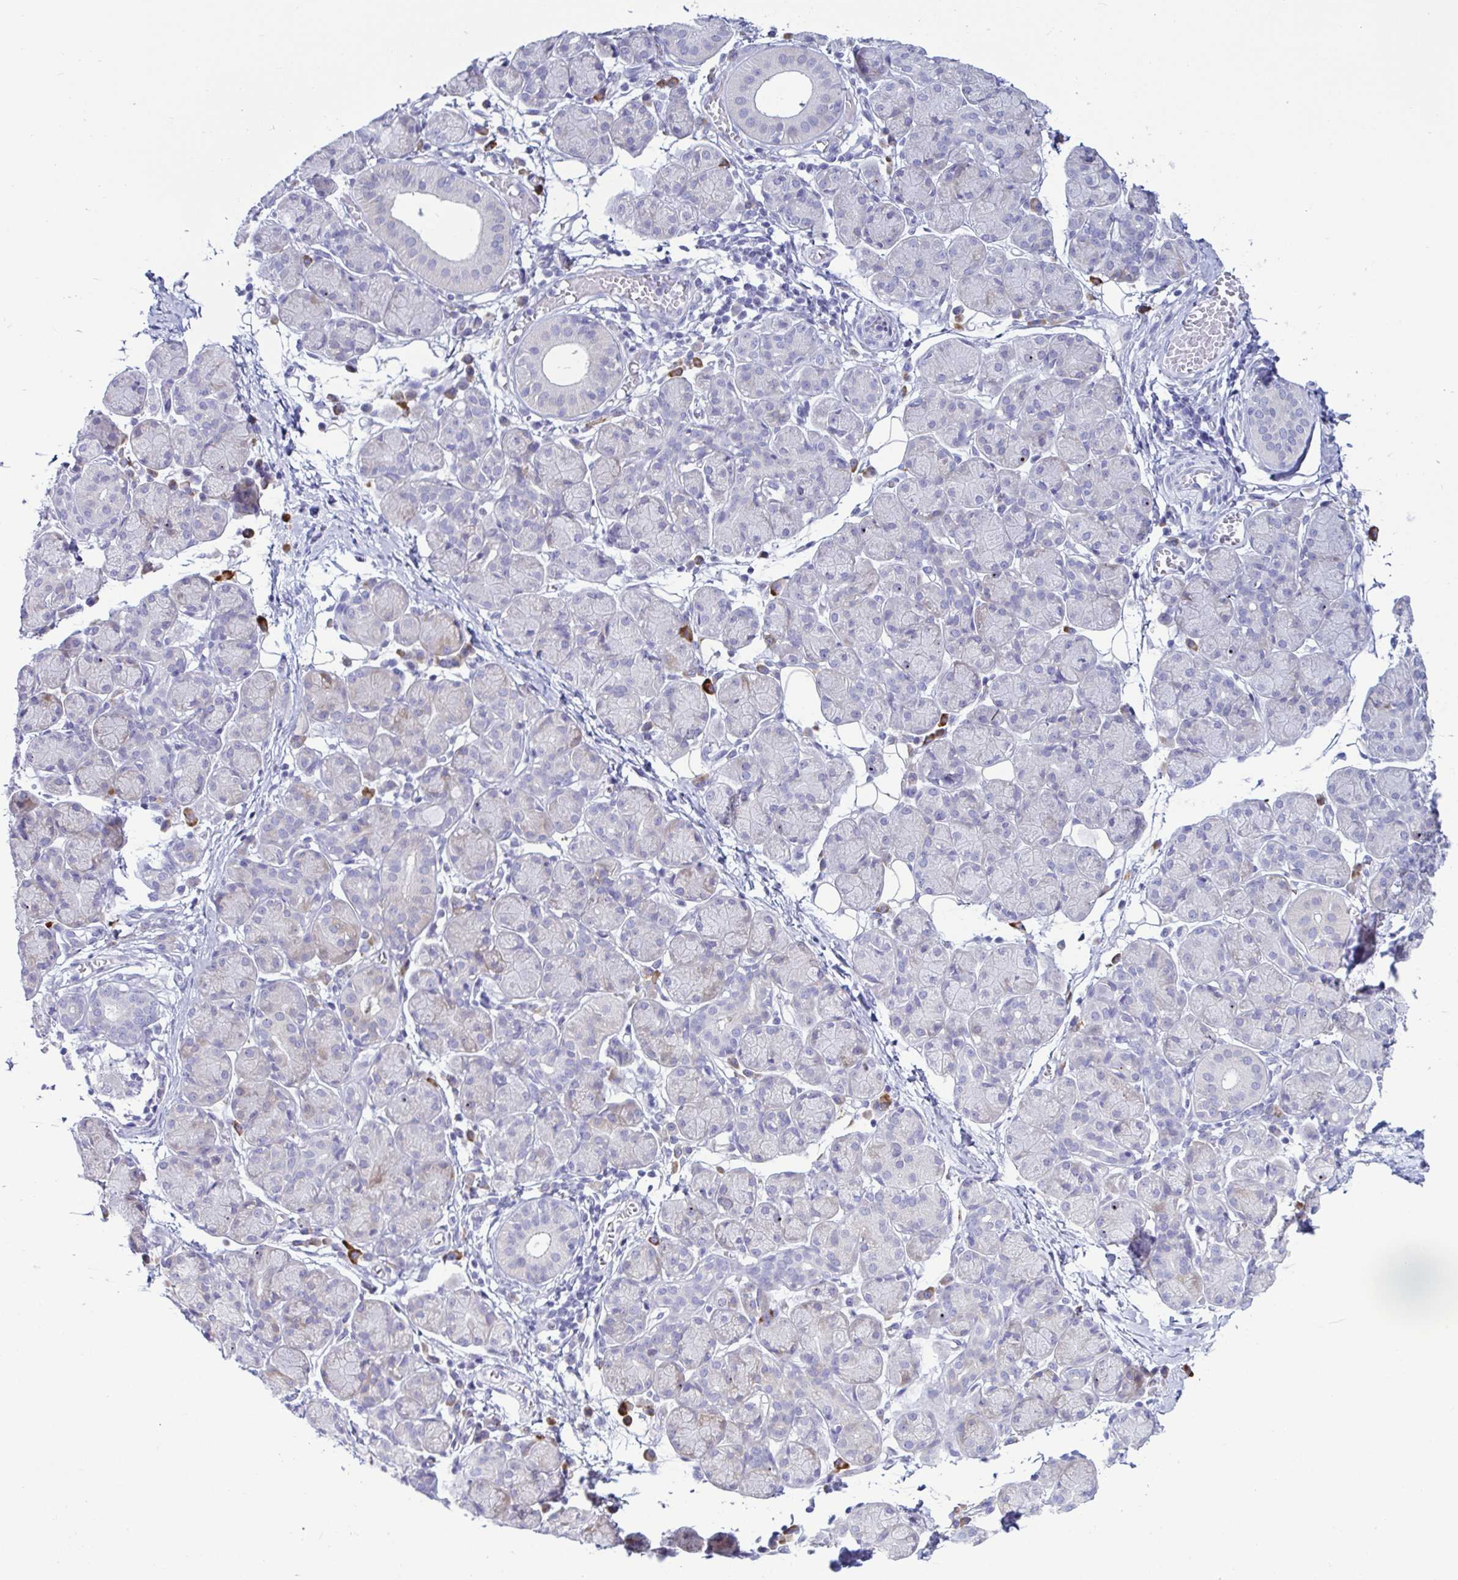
{"staining": {"intensity": "negative", "quantity": "none", "location": "none"}, "tissue": "salivary gland", "cell_type": "Glandular cells", "image_type": "normal", "snomed": [{"axis": "morphology", "description": "Normal tissue, NOS"}, {"axis": "morphology", "description": "Inflammation, NOS"}, {"axis": "topography", "description": "Lymph node"}, {"axis": "topography", "description": "Salivary gland"}], "caption": "The histopathology image reveals no staining of glandular cells in benign salivary gland. The staining is performed using DAB brown chromogen with nuclei counter-stained in using hematoxylin.", "gene": "TFPI2", "patient": {"sex": "male", "age": 3}}